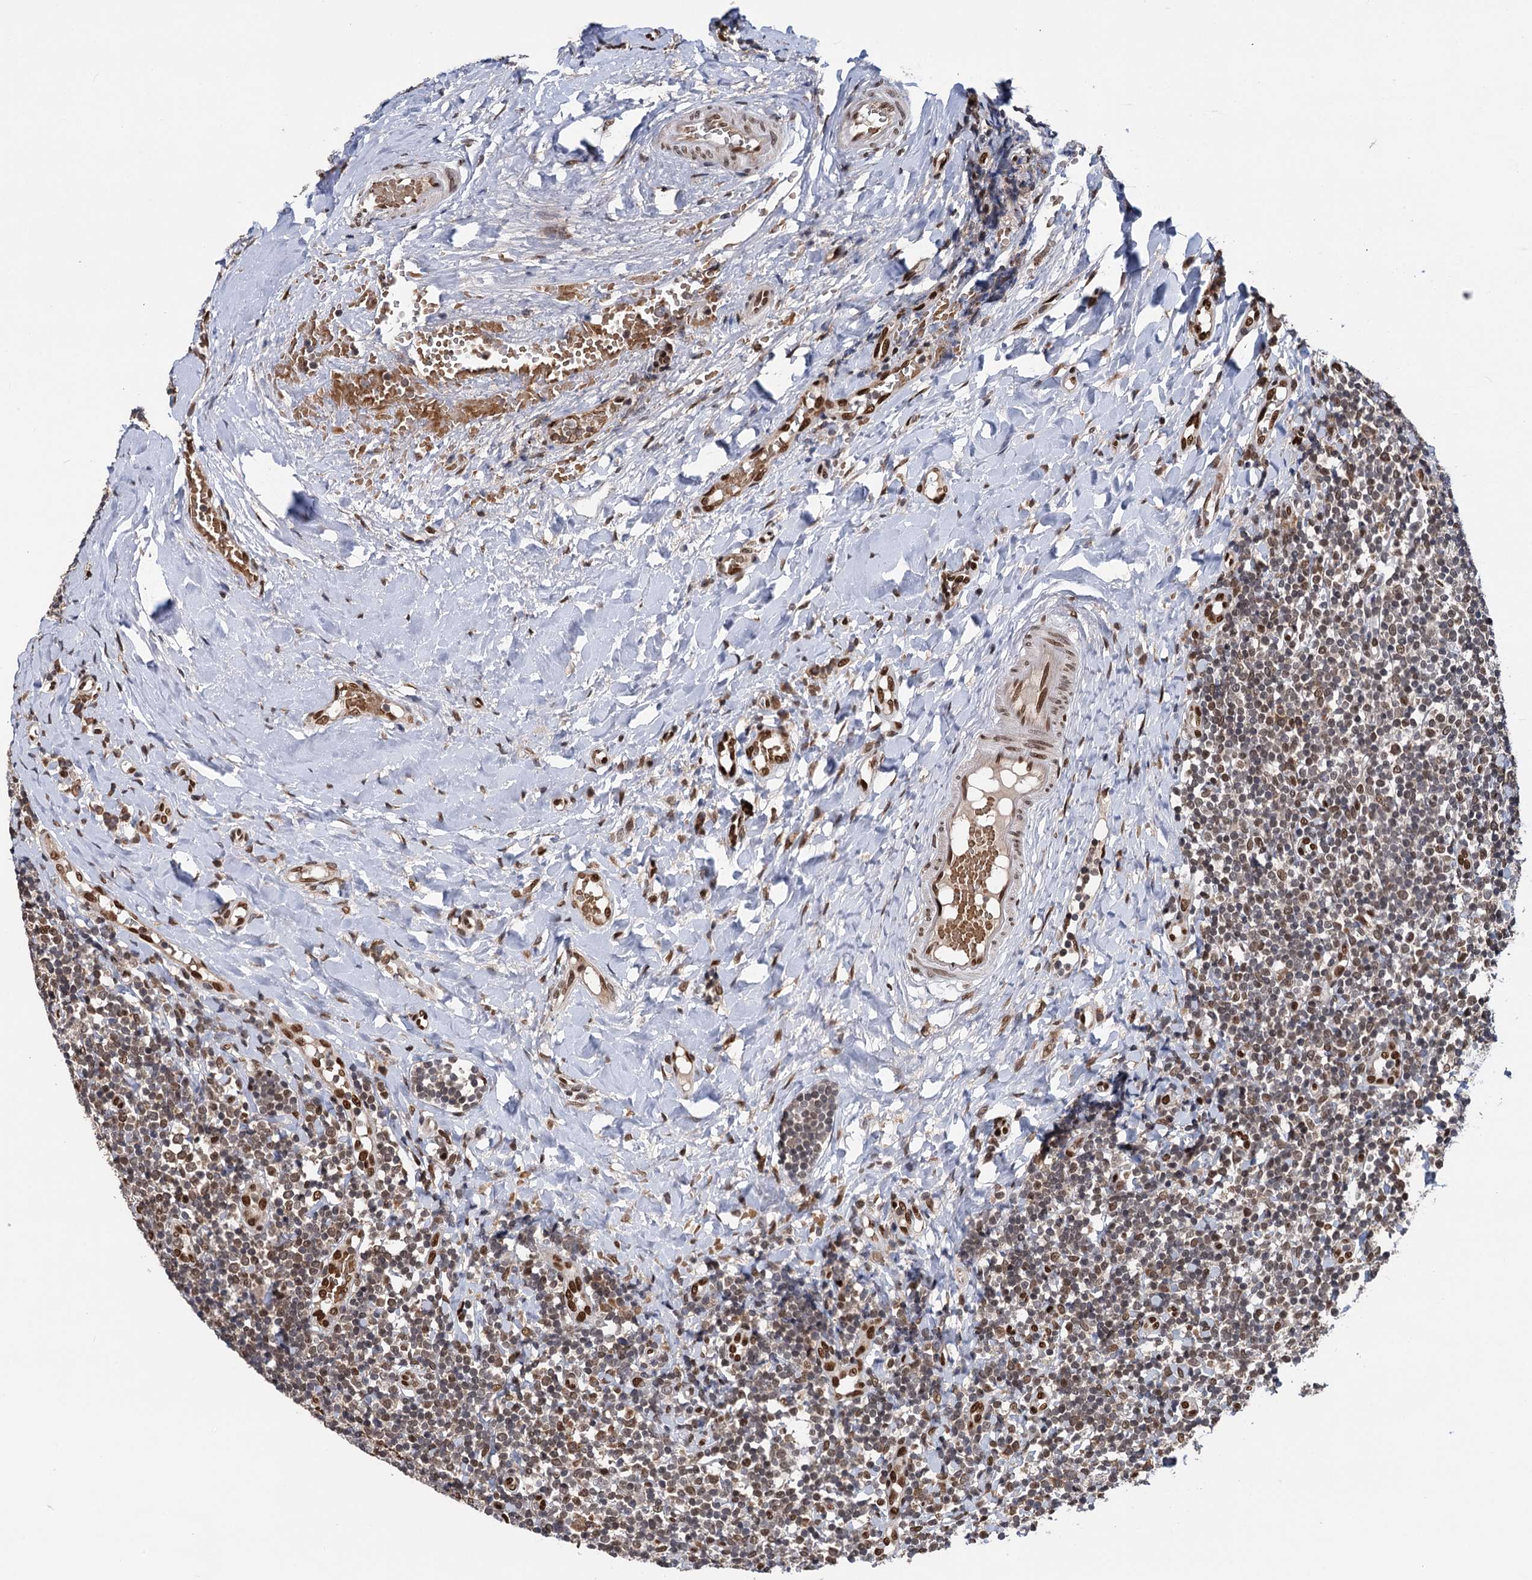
{"staining": {"intensity": "moderate", "quantity": "<25%", "location": "nuclear"}, "tissue": "tonsil", "cell_type": "Germinal center cells", "image_type": "normal", "snomed": [{"axis": "morphology", "description": "Normal tissue, NOS"}, {"axis": "topography", "description": "Tonsil"}], "caption": "The photomicrograph reveals staining of benign tonsil, revealing moderate nuclear protein positivity (brown color) within germinal center cells.", "gene": "MESD", "patient": {"sex": "female", "age": 19}}